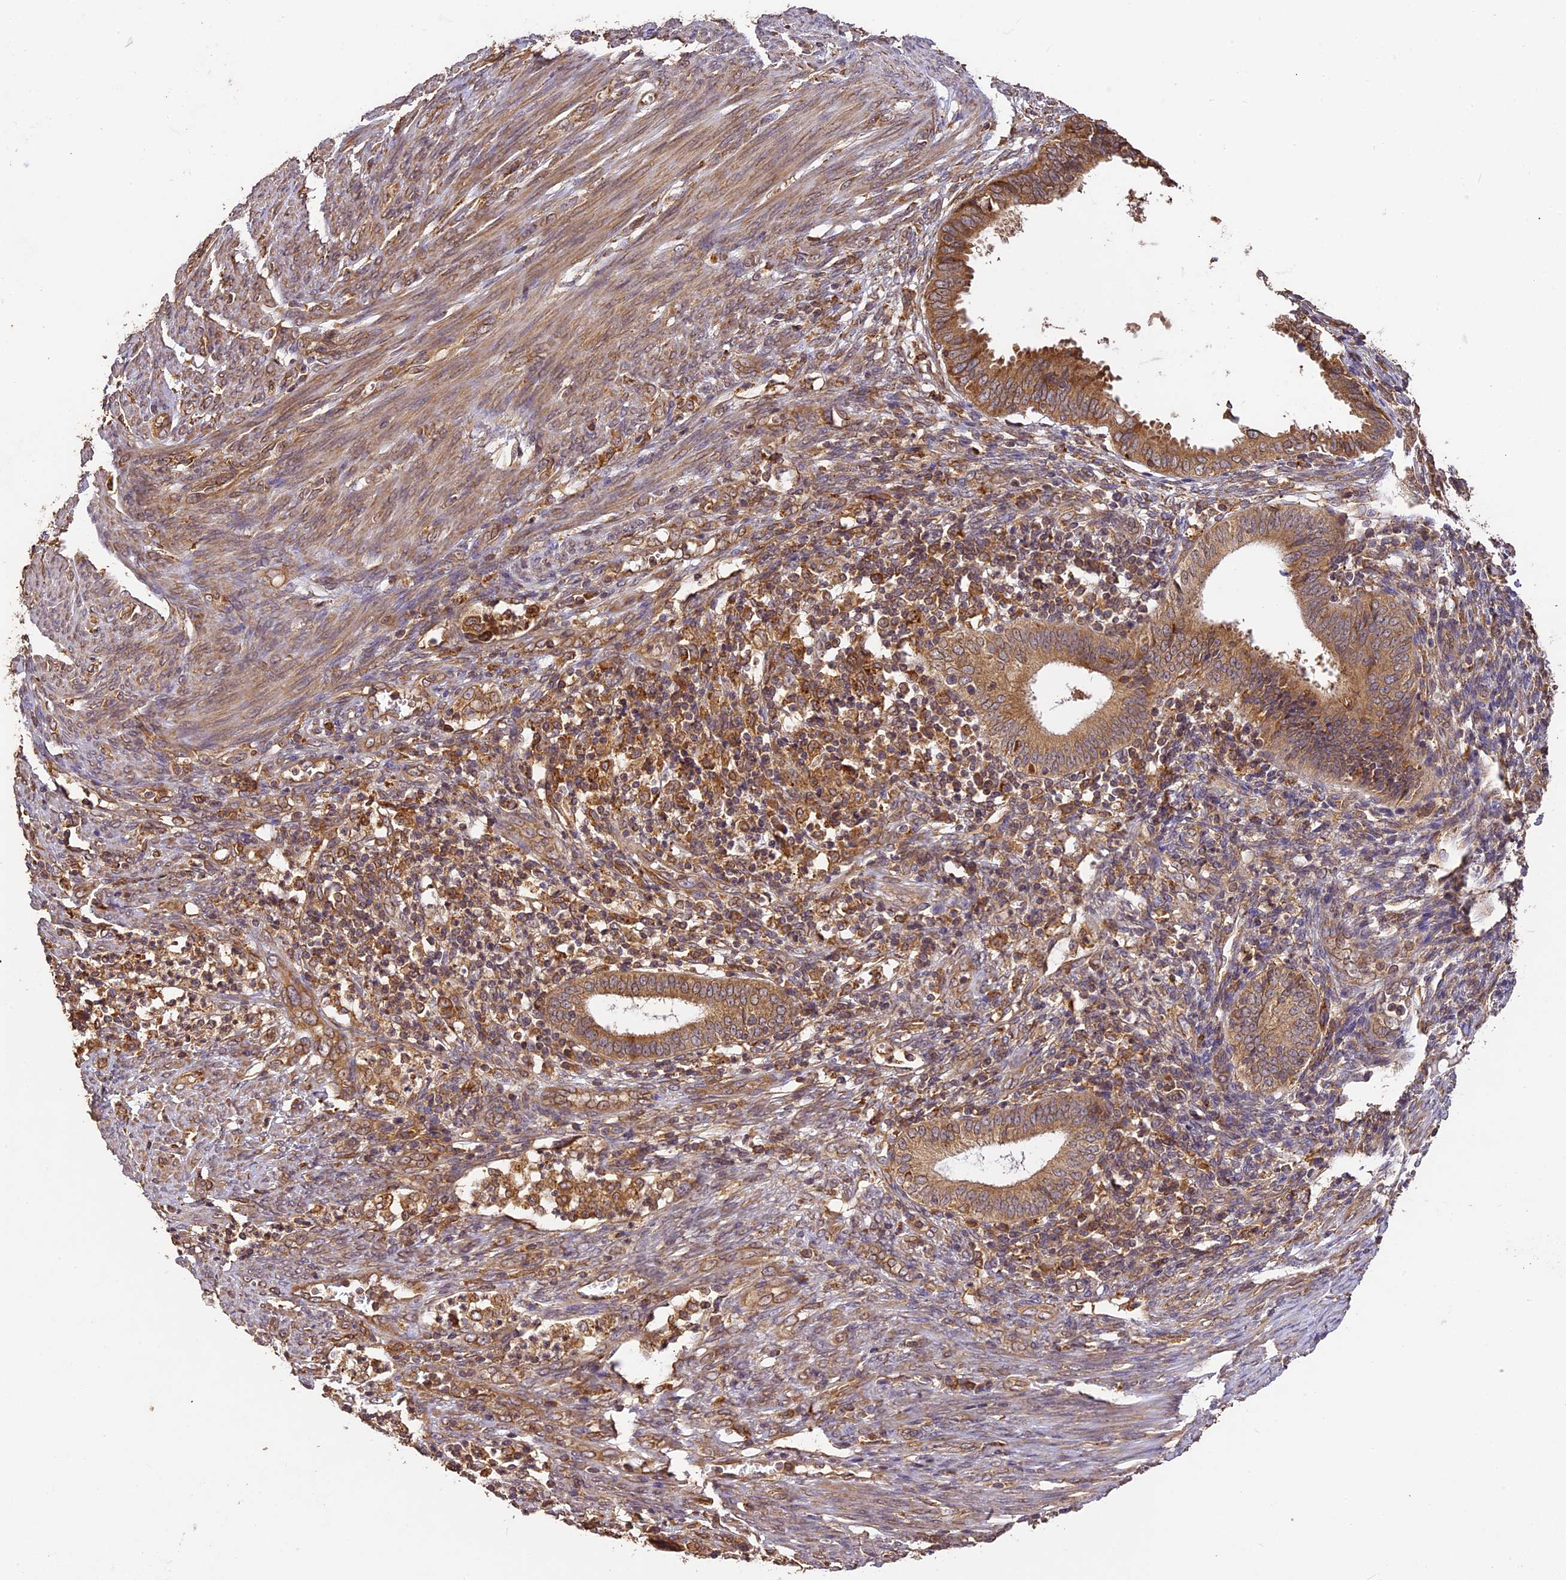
{"staining": {"intensity": "moderate", "quantity": ">75%", "location": "cytoplasmic/membranous"}, "tissue": "endometrial cancer", "cell_type": "Tumor cells", "image_type": "cancer", "snomed": [{"axis": "morphology", "description": "Adenocarcinoma, NOS"}, {"axis": "topography", "description": "Endometrium"}], "caption": "Moderate cytoplasmic/membranous staining for a protein is present in about >75% of tumor cells of endometrial cancer using IHC.", "gene": "BRAP", "patient": {"sex": "female", "age": 51}}